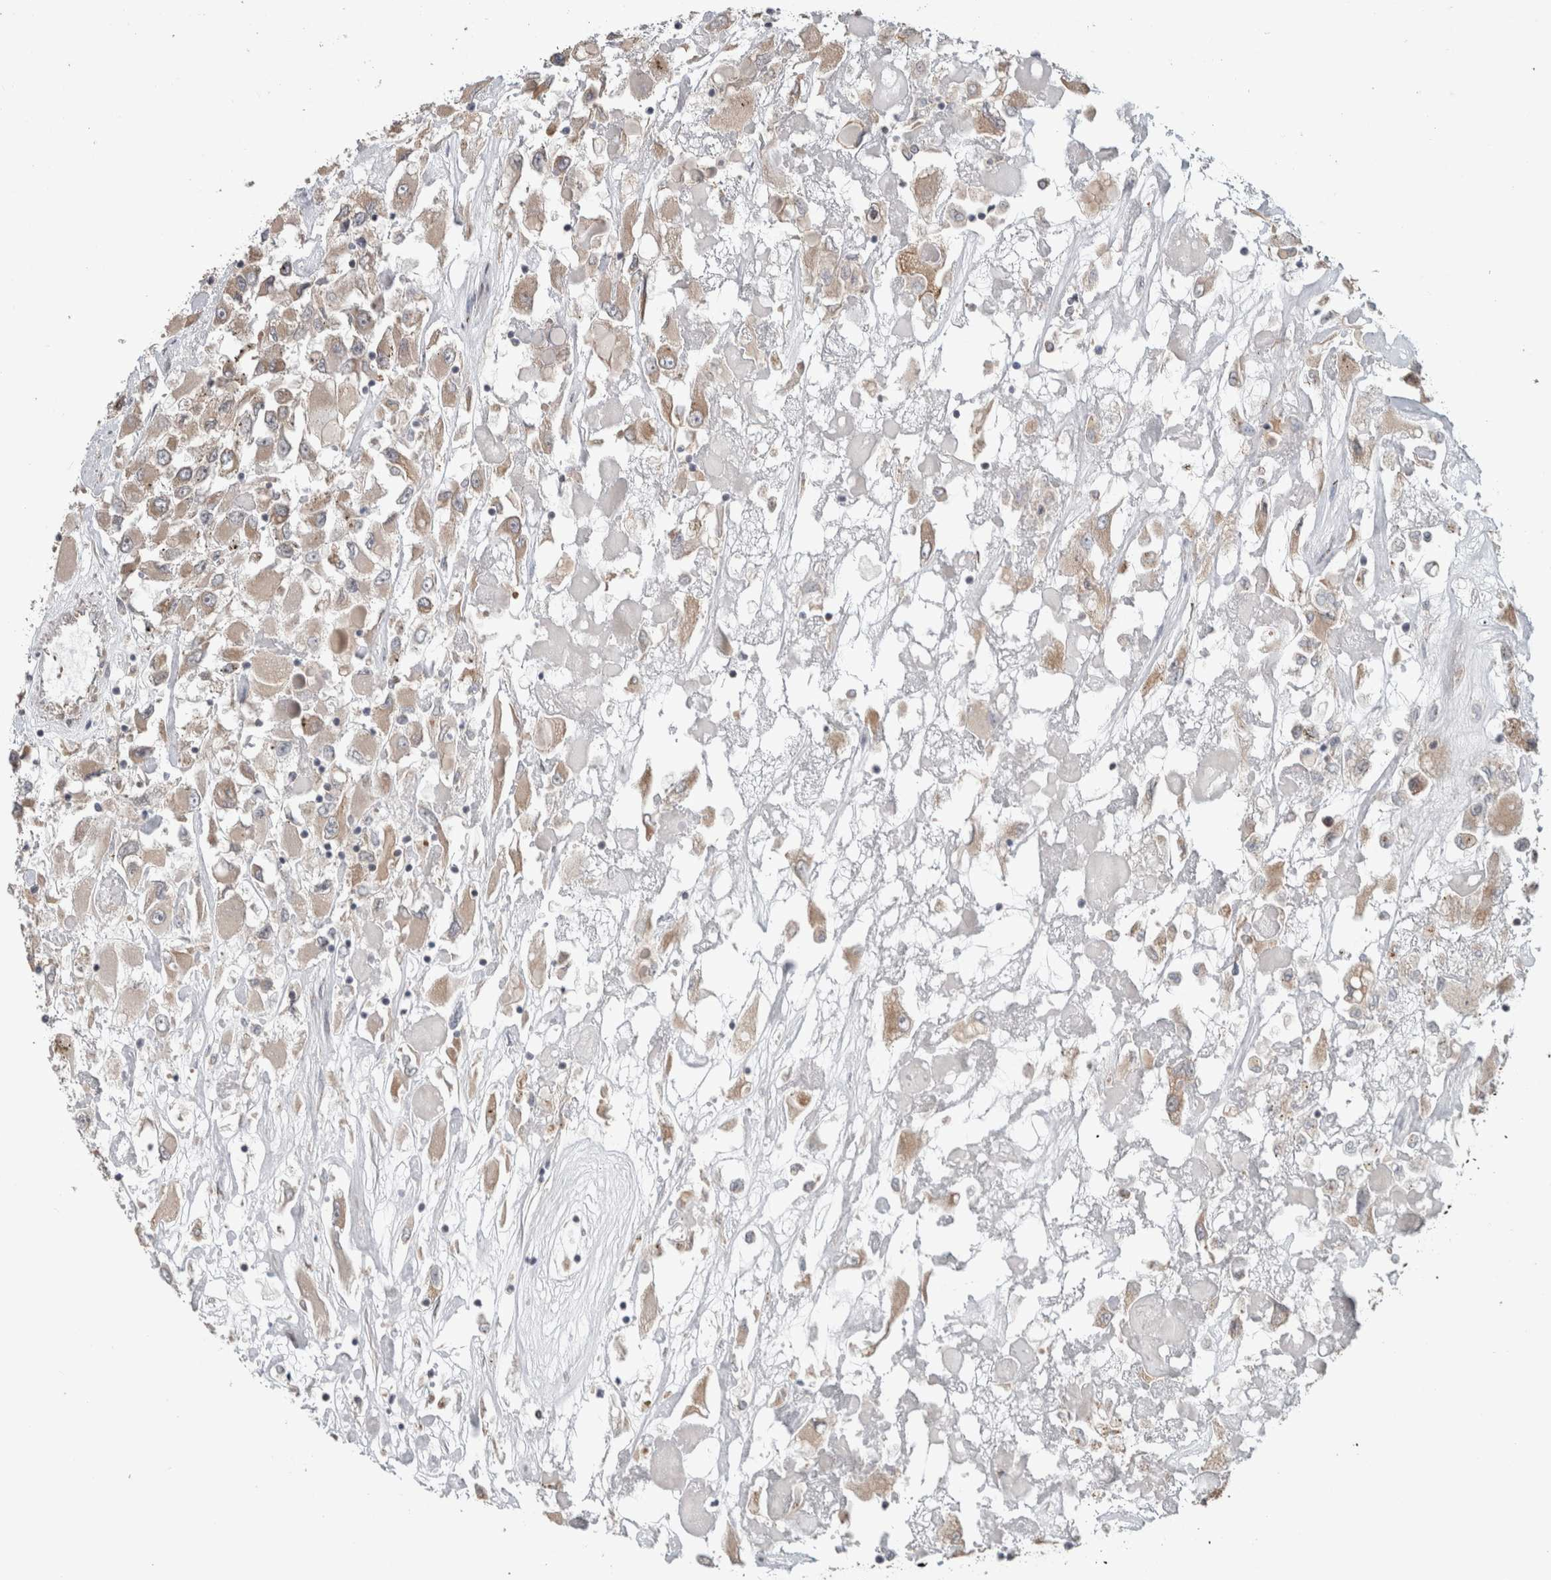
{"staining": {"intensity": "moderate", "quantity": ">75%", "location": "cytoplasmic/membranous"}, "tissue": "renal cancer", "cell_type": "Tumor cells", "image_type": "cancer", "snomed": [{"axis": "morphology", "description": "Adenocarcinoma, NOS"}, {"axis": "topography", "description": "Kidney"}], "caption": "Immunohistochemical staining of human renal cancer (adenocarcinoma) displays medium levels of moderate cytoplasmic/membranous protein staining in approximately >75% of tumor cells.", "gene": "TRIM5", "patient": {"sex": "female", "age": 52}}